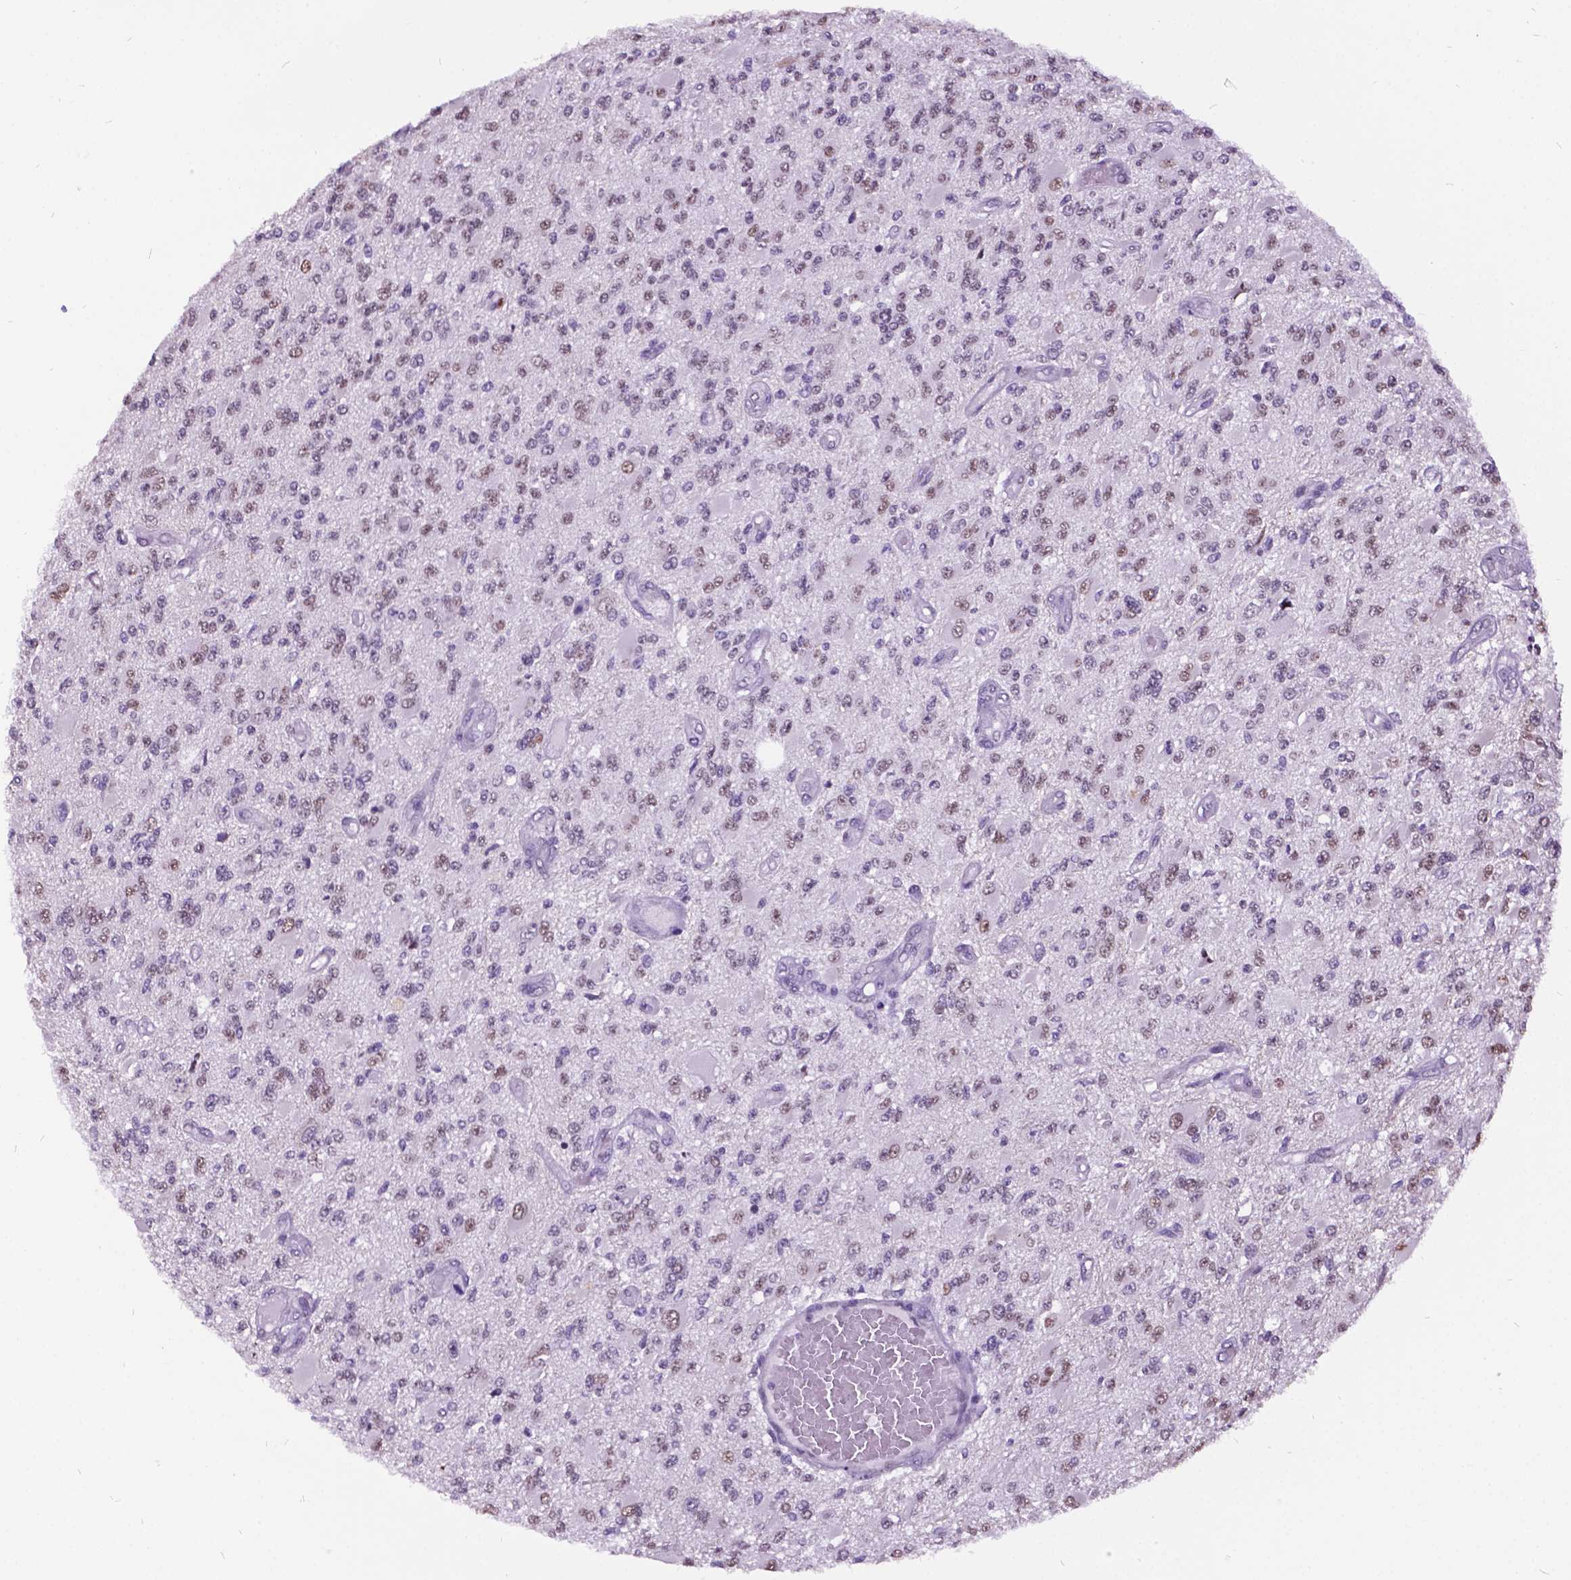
{"staining": {"intensity": "moderate", "quantity": "<25%", "location": "nuclear"}, "tissue": "glioma", "cell_type": "Tumor cells", "image_type": "cancer", "snomed": [{"axis": "morphology", "description": "Glioma, malignant, High grade"}, {"axis": "topography", "description": "Brain"}], "caption": "The image exhibits a brown stain indicating the presence of a protein in the nuclear of tumor cells in malignant glioma (high-grade).", "gene": "DPF3", "patient": {"sex": "female", "age": 63}}